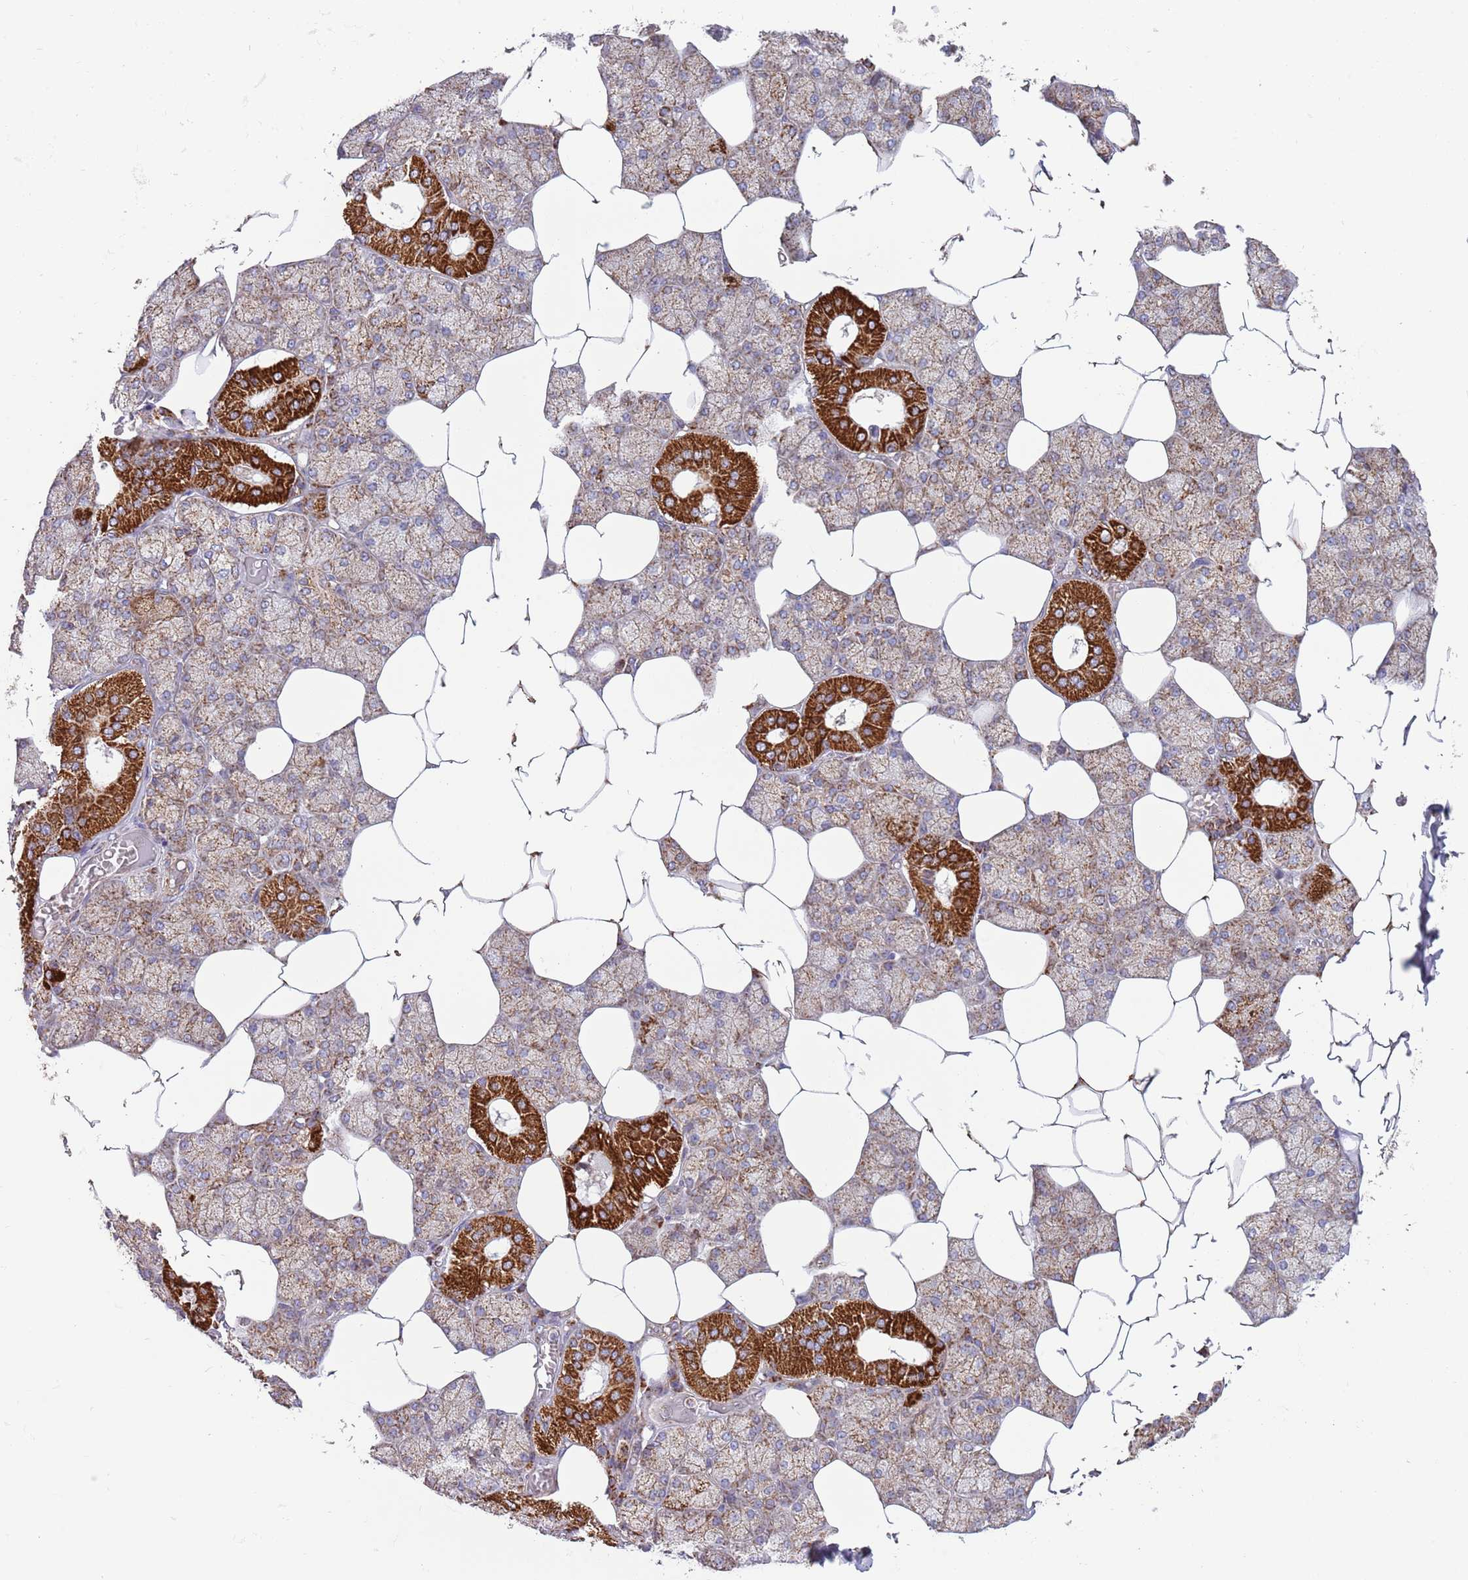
{"staining": {"intensity": "strong", "quantity": "25%-75%", "location": "cytoplasmic/membranous"}, "tissue": "salivary gland", "cell_type": "Glandular cells", "image_type": "normal", "snomed": [{"axis": "morphology", "description": "Normal tissue, NOS"}, {"axis": "topography", "description": "Salivary gland"}], "caption": "Unremarkable salivary gland exhibits strong cytoplasmic/membranous positivity in about 25%-75% of glandular cells.", "gene": "ATP5PD", "patient": {"sex": "male", "age": 62}}